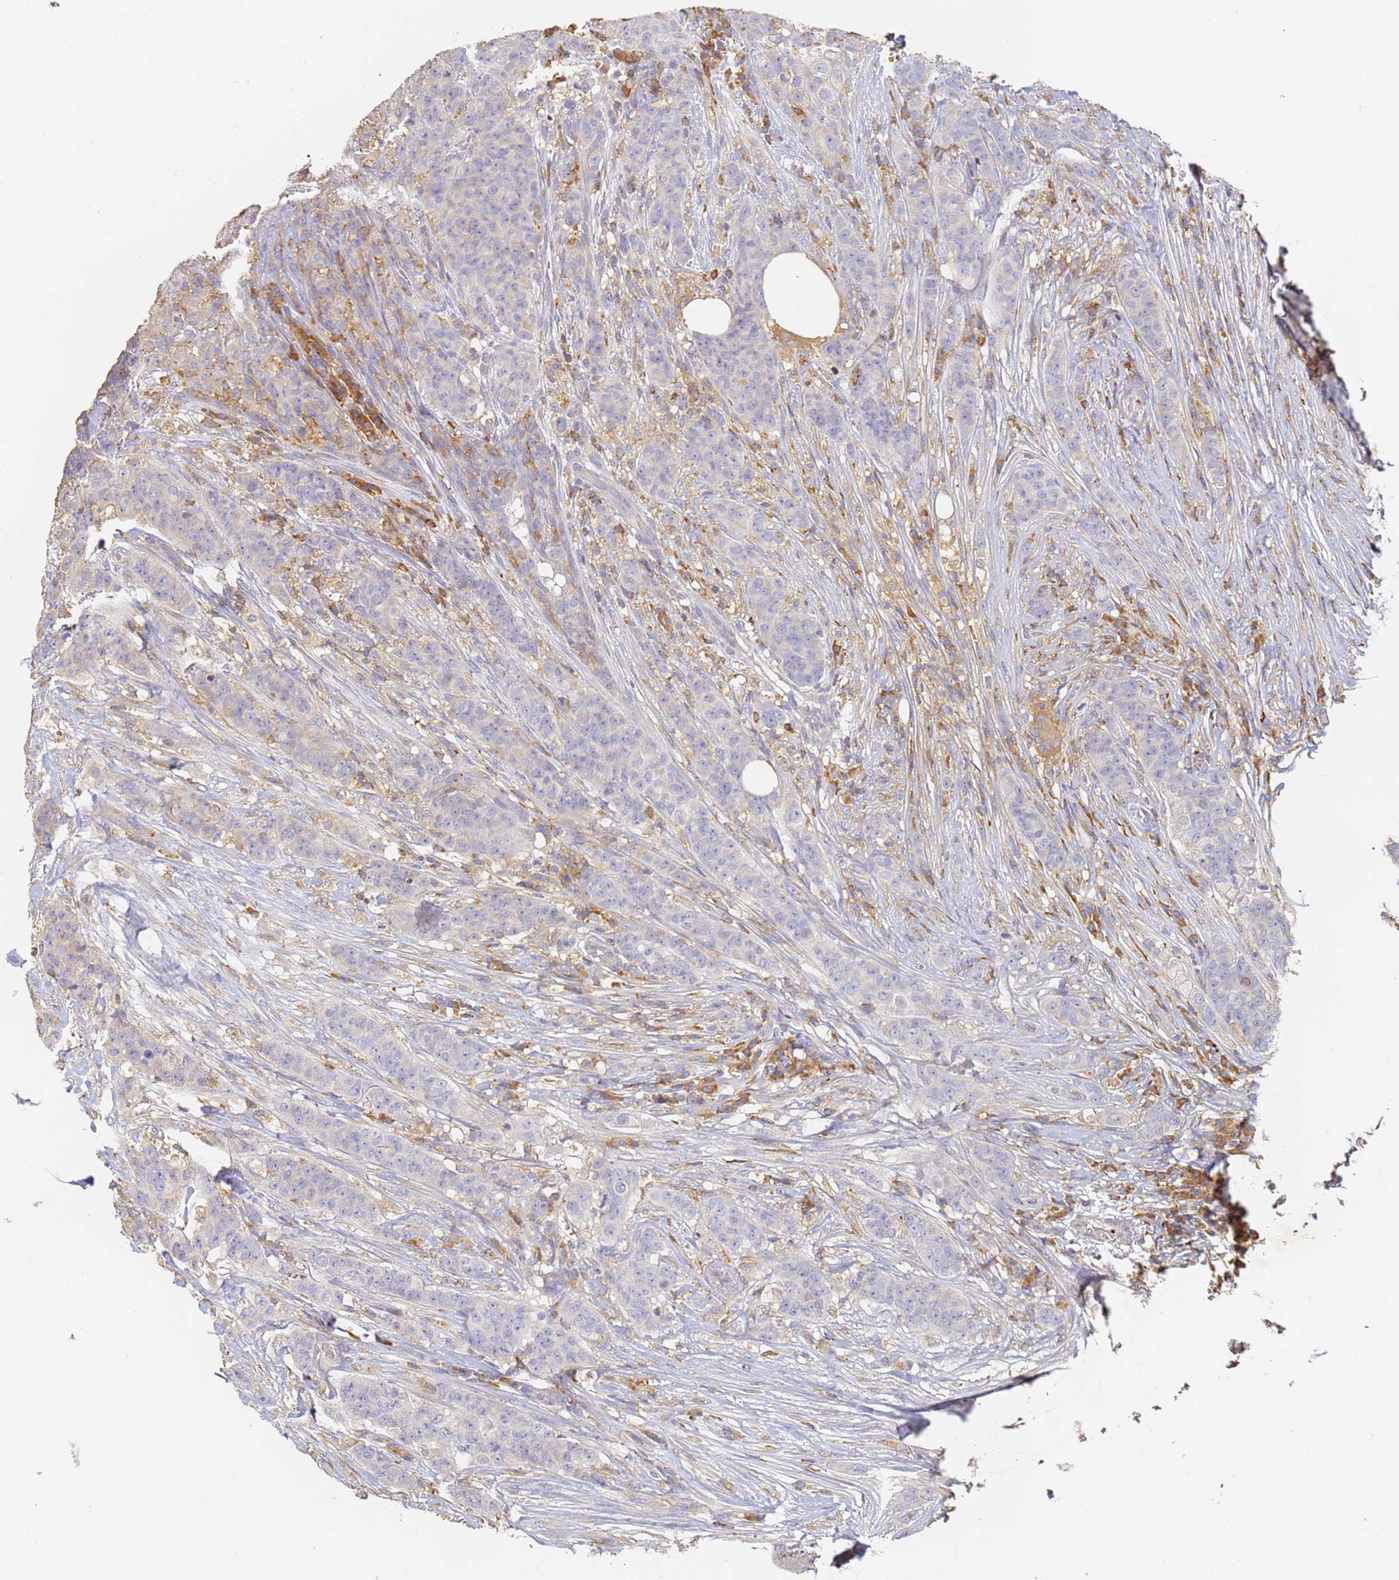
{"staining": {"intensity": "negative", "quantity": "none", "location": "none"}, "tissue": "breast cancer", "cell_type": "Tumor cells", "image_type": "cancer", "snomed": [{"axis": "morphology", "description": "Duct carcinoma"}, {"axis": "topography", "description": "Breast"}], "caption": "Micrograph shows no protein positivity in tumor cells of breast infiltrating ductal carcinoma tissue.", "gene": "BIN2", "patient": {"sex": "female", "age": 40}}